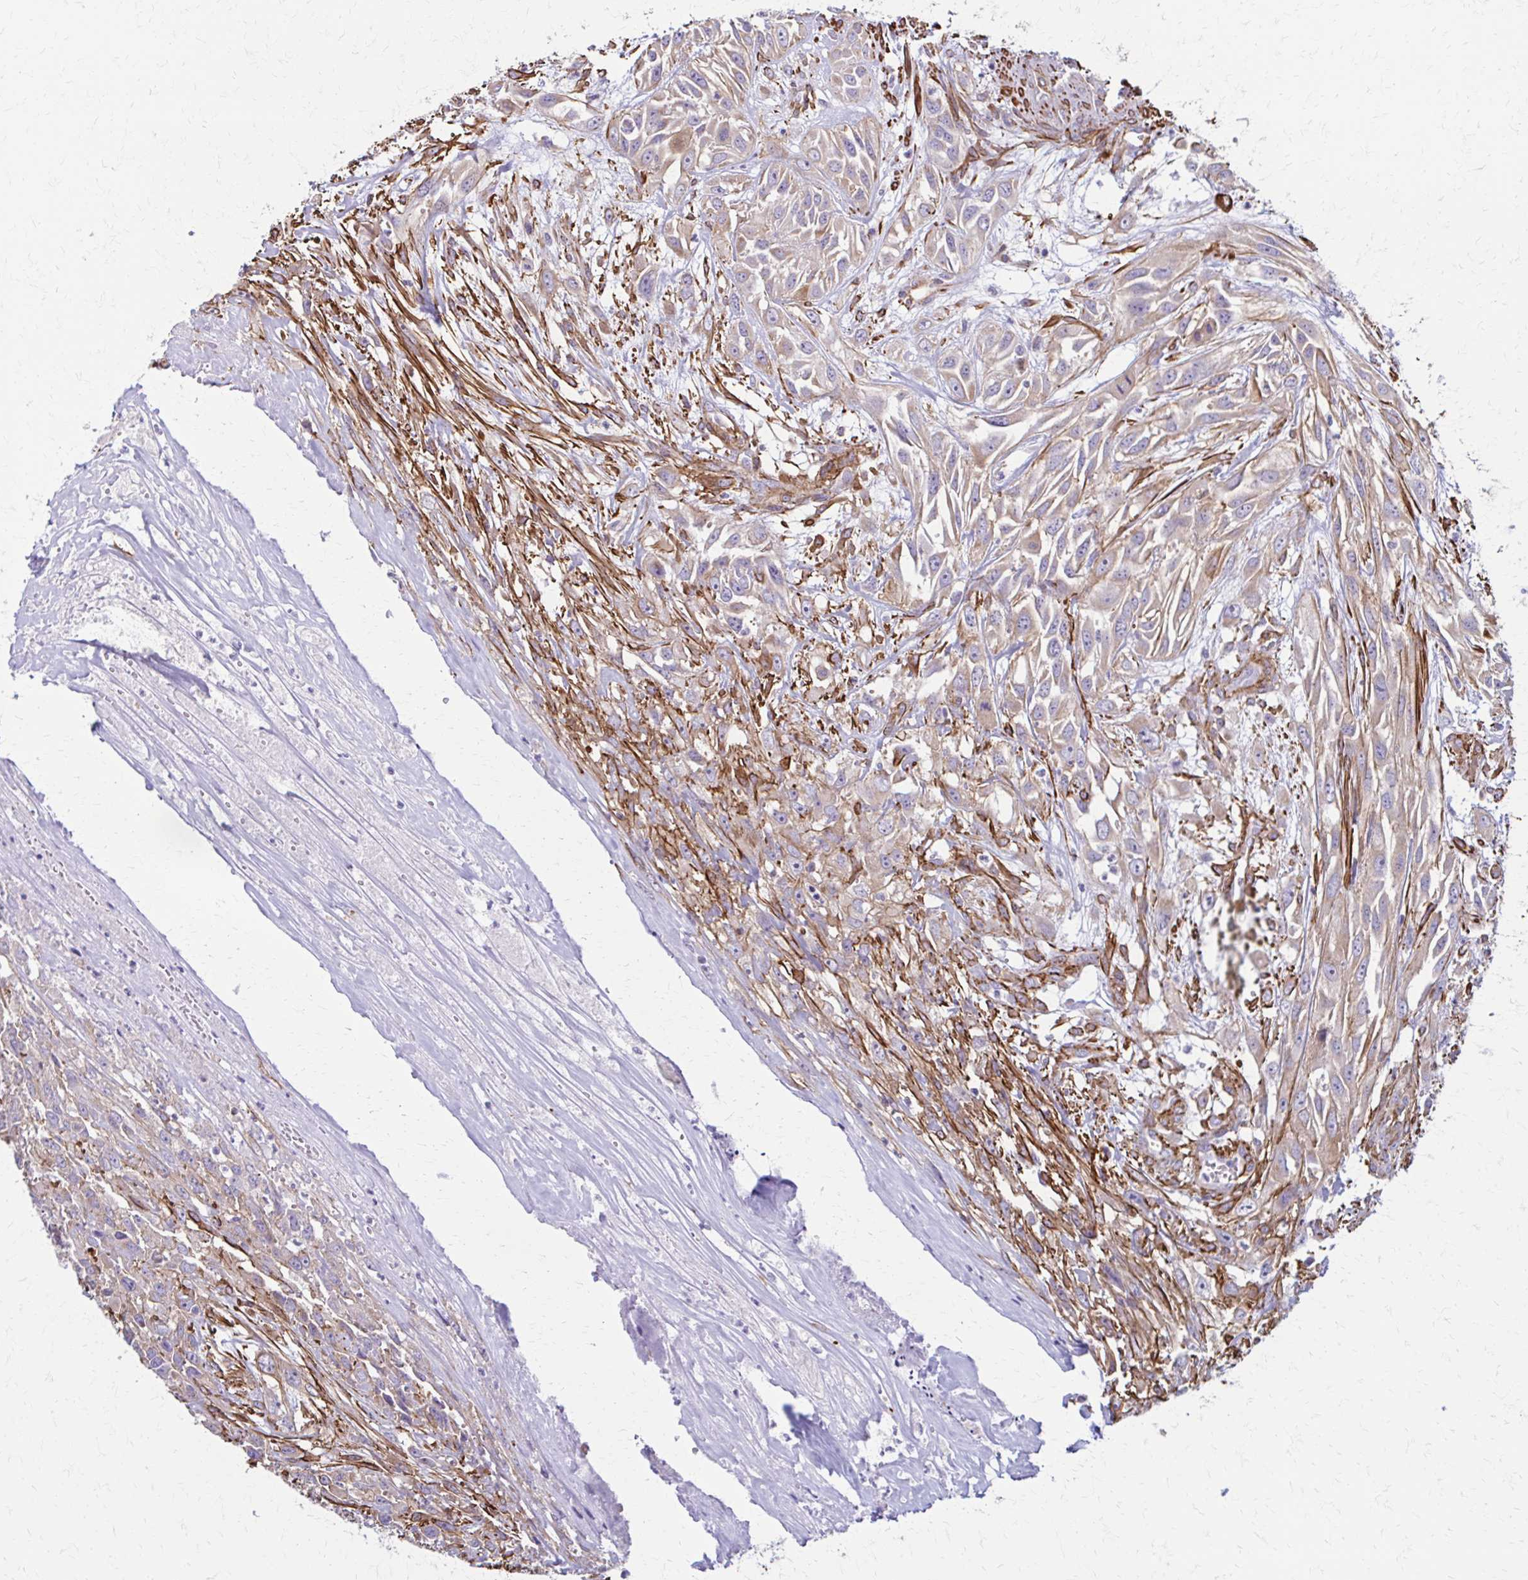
{"staining": {"intensity": "weak", "quantity": ">75%", "location": "cytoplasmic/membranous"}, "tissue": "urothelial cancer", "cell_type": "Tumor cells", "image_type": "cancer", "snomed": [{"axis": "morphology", "description": "Urothelial carcinoma, High grade"}, {"axis": "topography", "description": "Urinary bladder"}], "caption": "Protein analysis of urothelial carcinoma (high-grade) tissue reveals weak cytoplasmic/membranous staining in approximately >75% of tumor cells.", "gene": "TIMMDC1", "patient": {"sex": "male", "age": 67}}